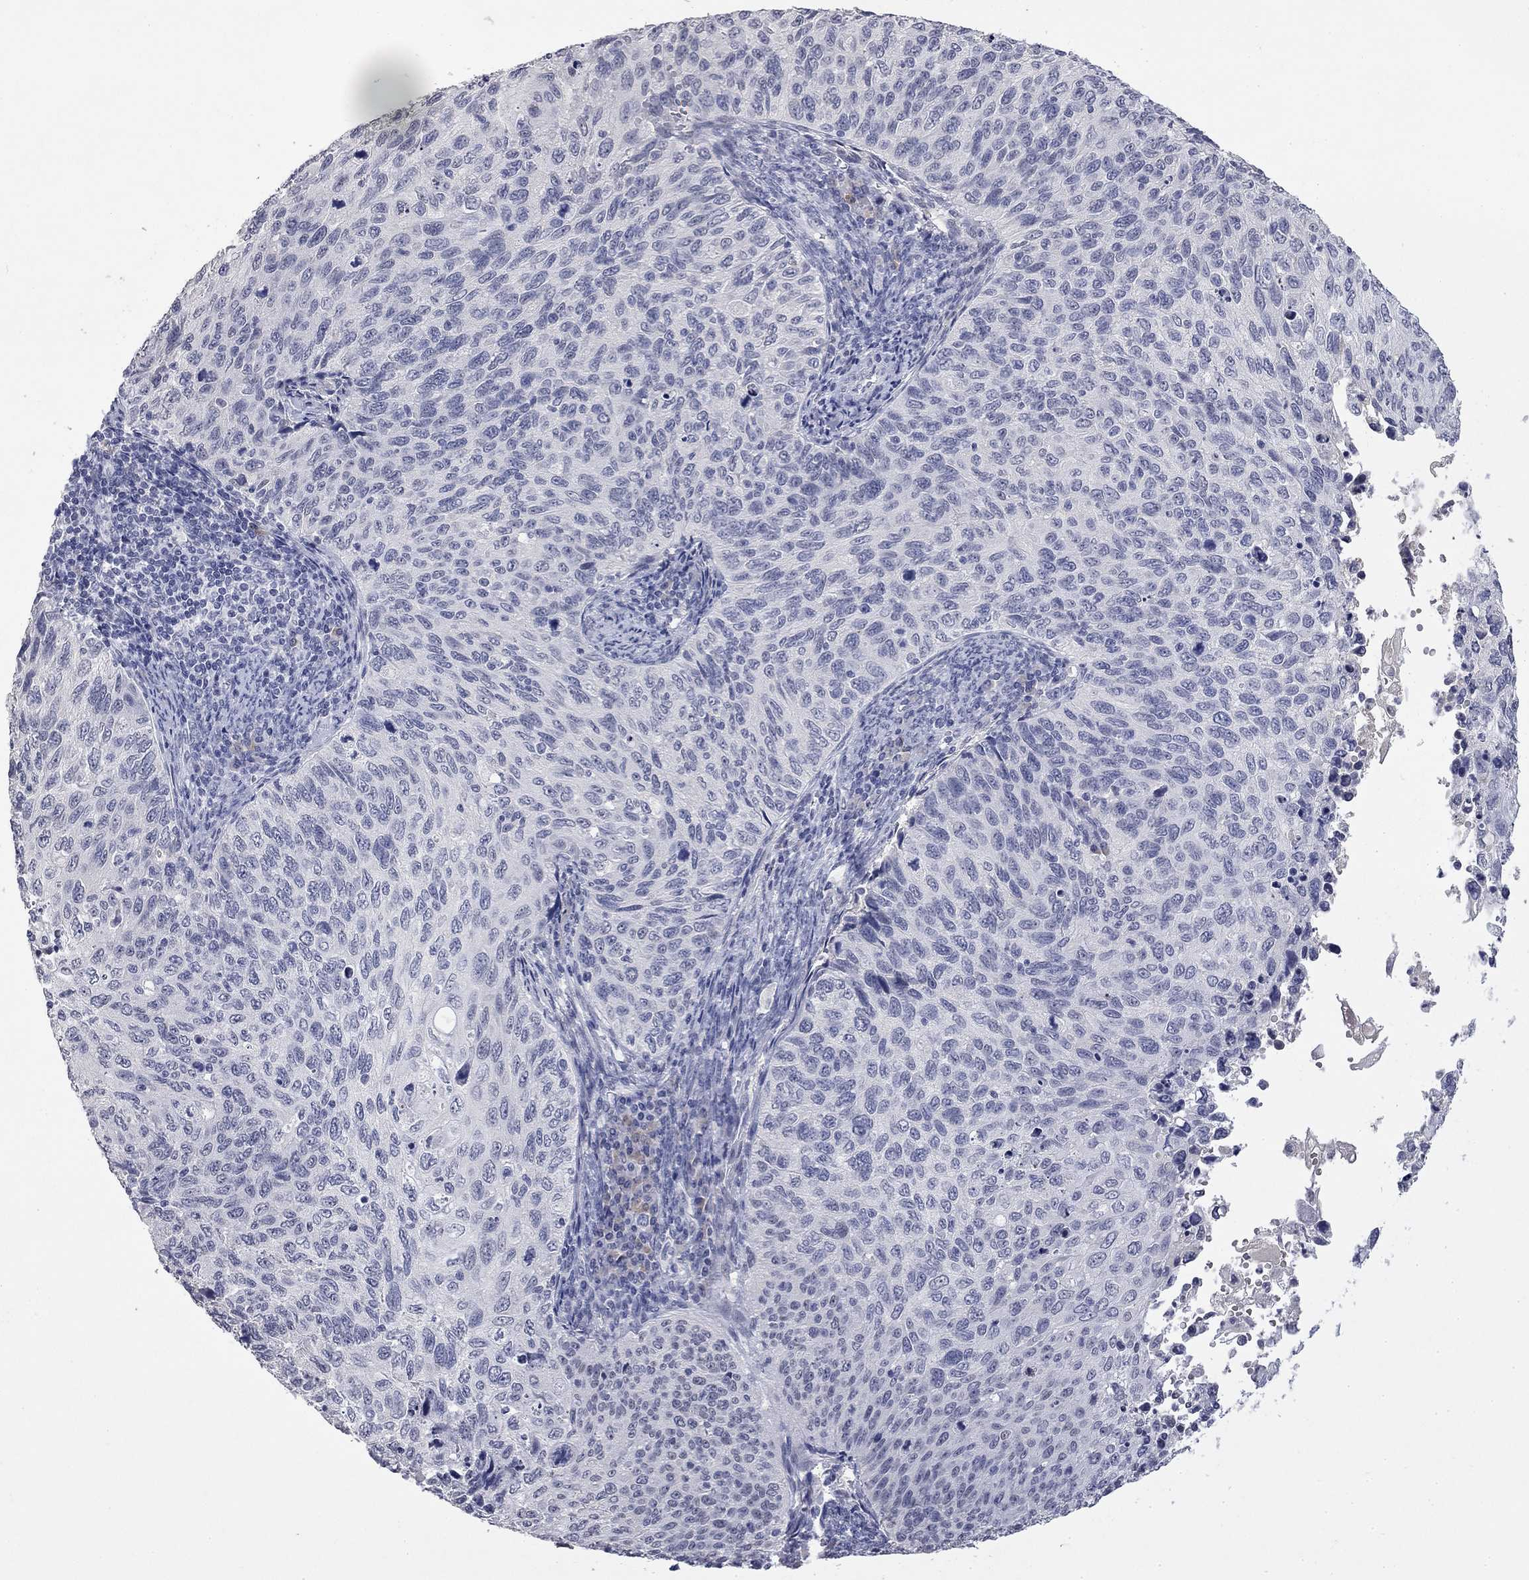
{"staining": {"intensity": "negative", "quantity": "none", "location": "none"}, "tissue": "cervical cancer", "cell_type": "Tumor cells", "image_type": "cancer", "snomed": [{"axis": "morphology", "description": "Squamous cell carcinoma, NOS"}, {"axis": "topography", "description": "Cervix"}], "caption": "A high-resolution image shows immunohistochemistry staining of cervical squamous cell carcinoma, which shows no significant positivity in tumor cells. The staining is performed using DAB brown chromogen with nuclei counter-stained in using hematoxylin.", "gene": "SLC51A", "patient": {"sex": "female", "age": 70}}